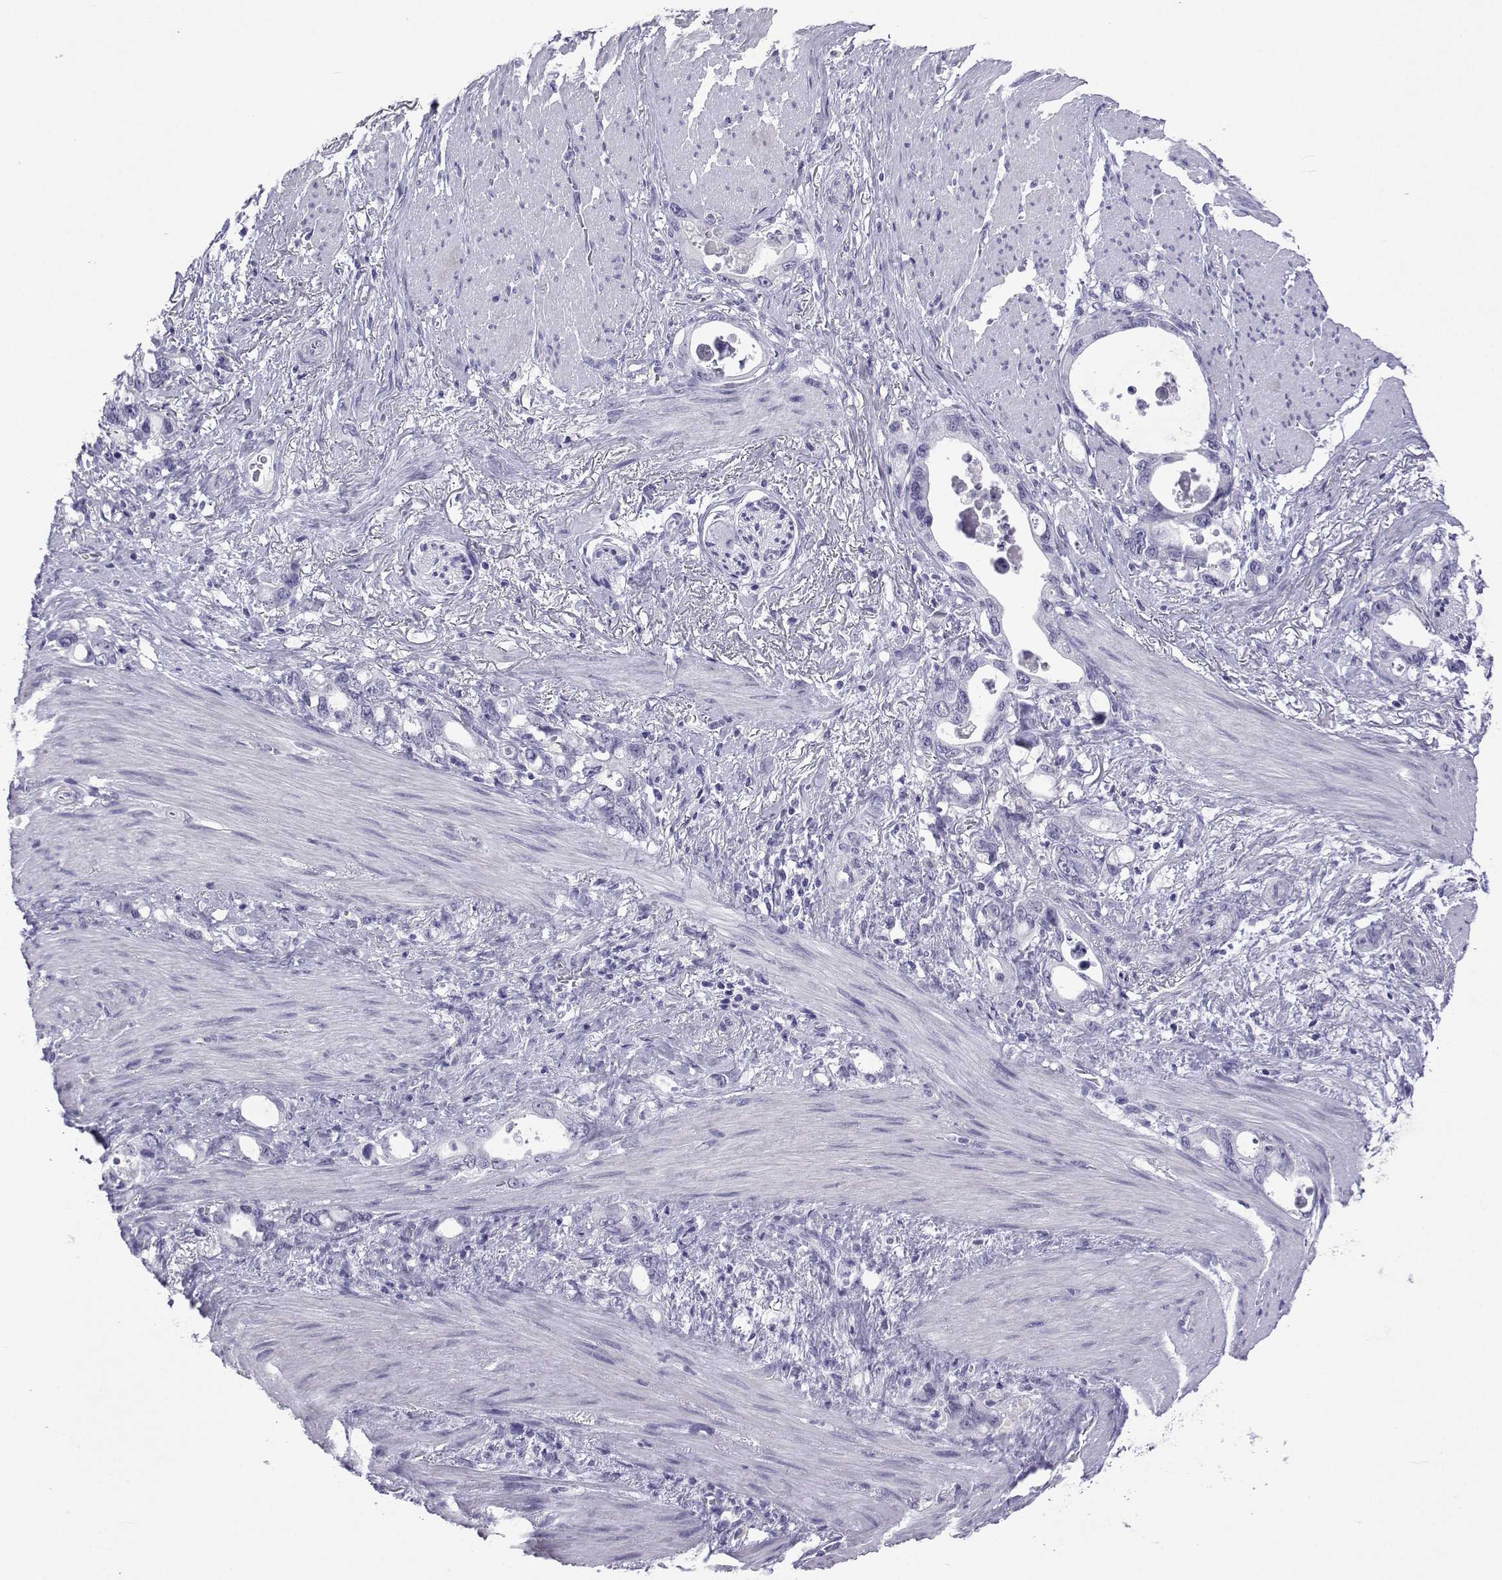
{"staining": {"intensity": "negative", "quantity": "none", "location": "none"}, "tissue": "stomach cancer", "cell_type": "Tumor cells", "image_type": "cancer", "snomed": [{"axis": "morphology", "description": "Adenocarcinoma, NOS"}, {"axis": "topography", "description": "Stomach, upper"}], "caption": "High power microscopy image of an immunohistochemistry (IHC) photomicrograph of stomach cancer, revealing no significant expression in tumor cells.", "gene": "ACTL7A", "patient": {"sex": "male", "age": 74}}